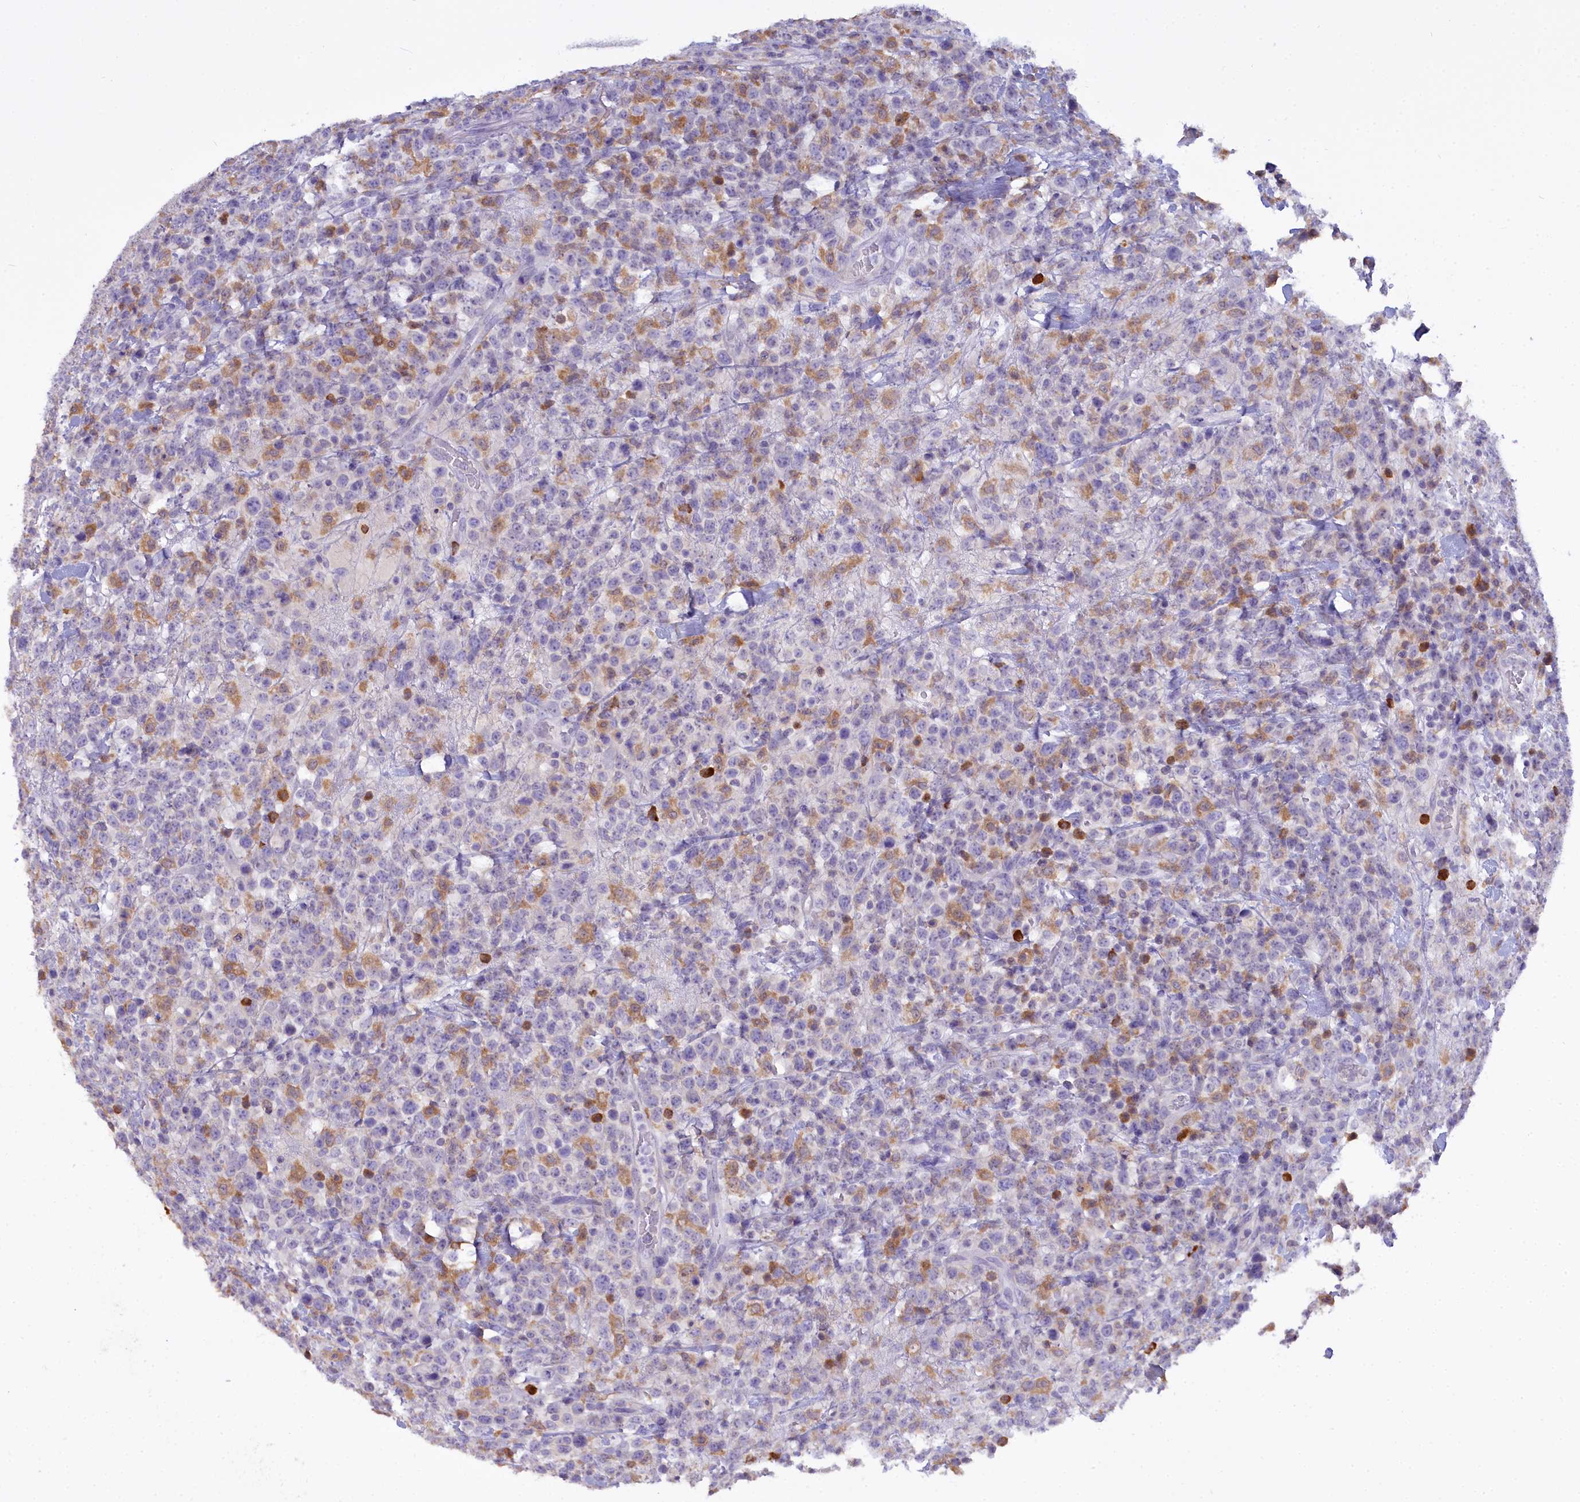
{"staining": {"intensity": "moderate", "quantity": "<25%", "location": "cytoplasmic/membranous"}, "tissue": "lymphoma", "cell_type": "Tumor cells", "image_type": "cancer", "snomed": [{"axis": "morphology", "description": "Malignant lymphoma, non-Hodgkin's type, High grade"}, {"axis": "topography", "description": "Colon"}], "caption": "The immunohistochemical stain highlights moderate cytoplasmic/membranous positivity in tumor cells of lymphoma tissue. Nuclei are stained in blue.", "gene": "BLNK", "patient": {"sex": "female", "age": 53}}